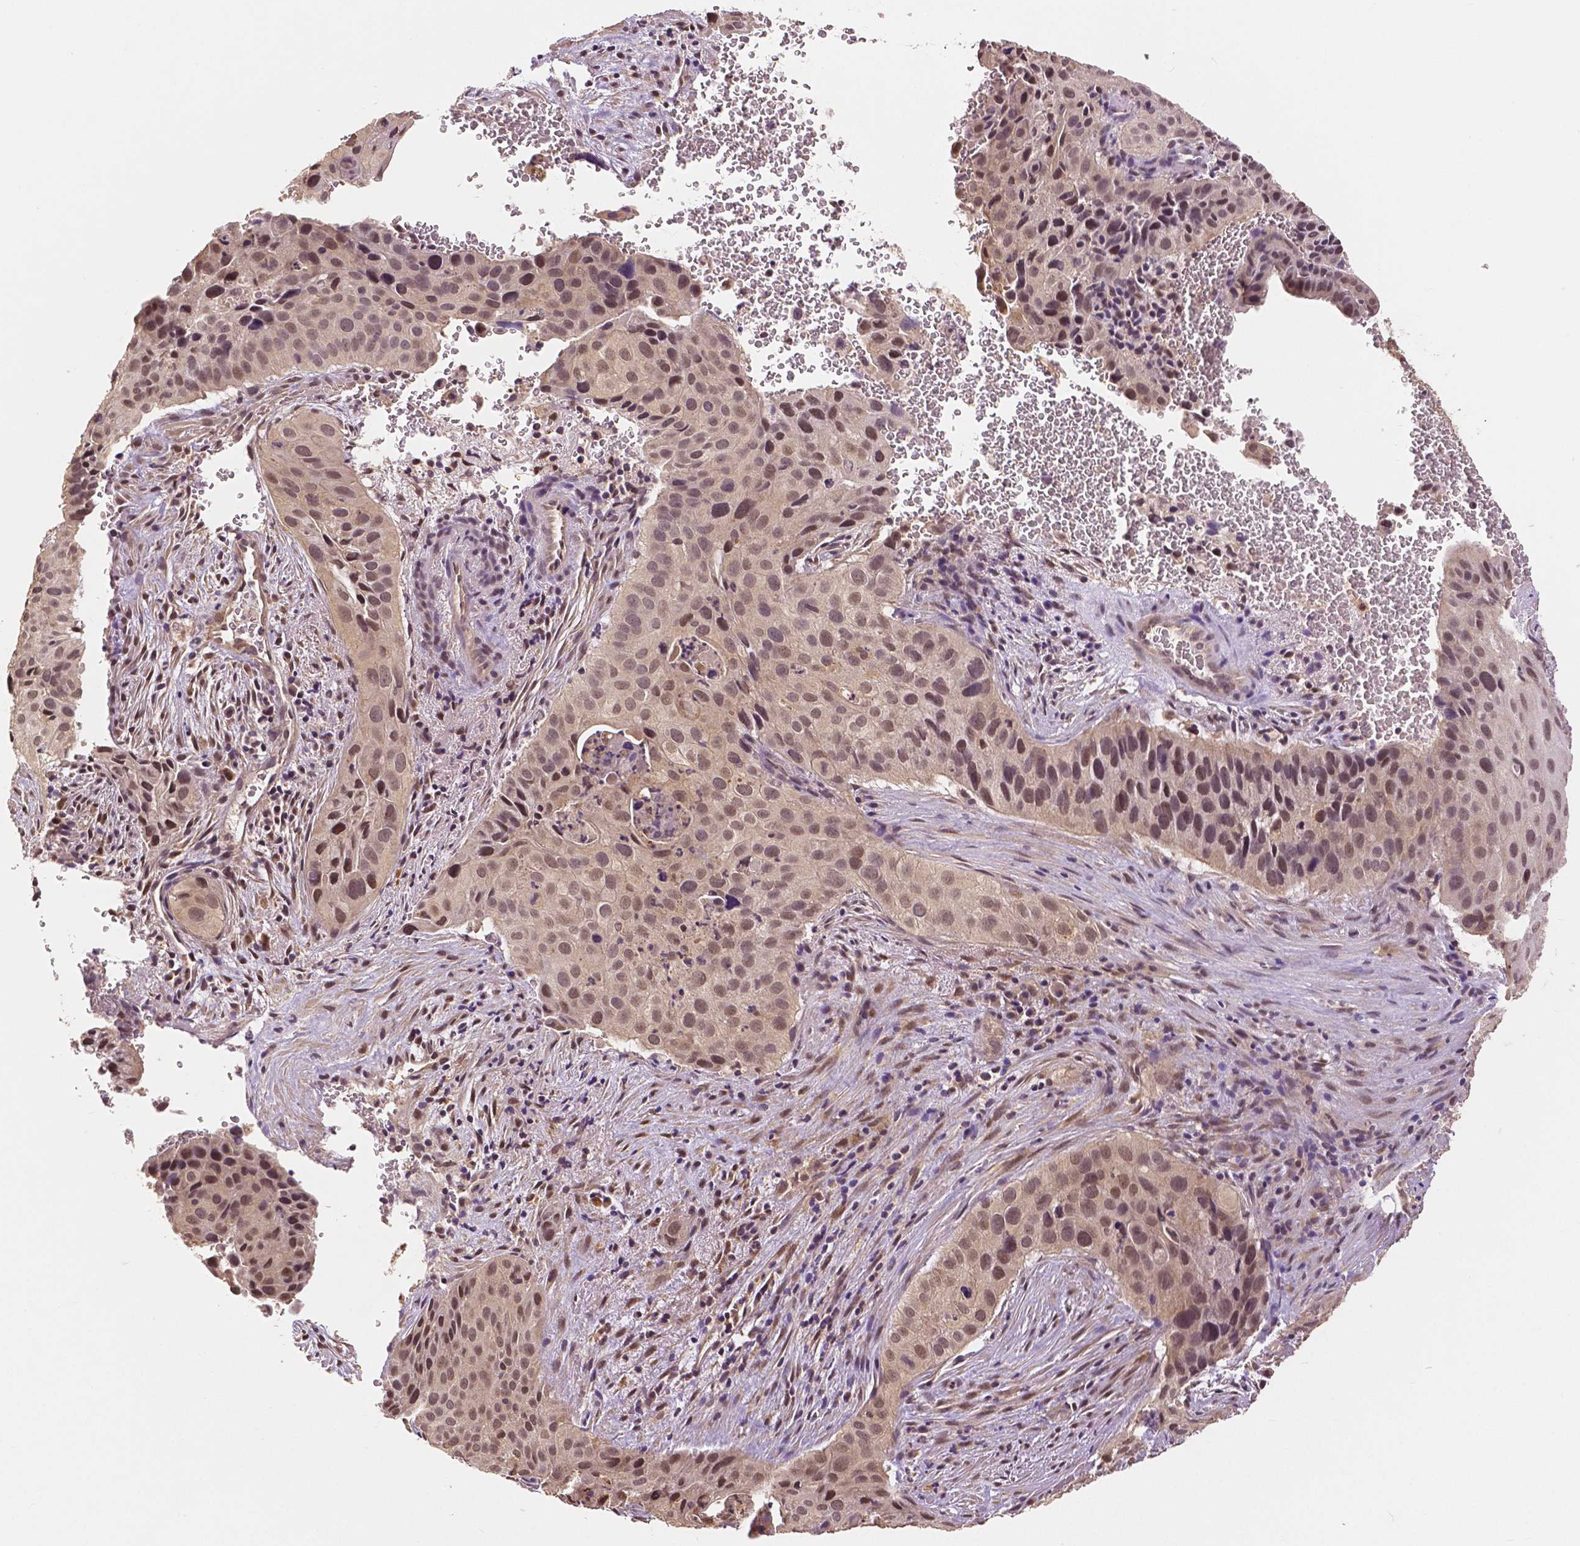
{"staining": {"intensity": "moderate", "quantity": ">75%", "location": "nuclear"}, "tissue": "cervical cancer", "cell_type": "Tumor cells", "image_type": "cancer", "snomed": [{"axis": "morphology", "description": "Squamous cell carcinoma, NOS"}, {"axis": "topography", "description": "Cervix"}], "caption": "Immunohistochemical staining of cervical cancer (squamous cell carcinoma) shows moderate nuclear protein expression in approximately >75% of tumor cells.", "gene": "MAP1LC3B", "patient": {"sex": "female", "age": 38}}